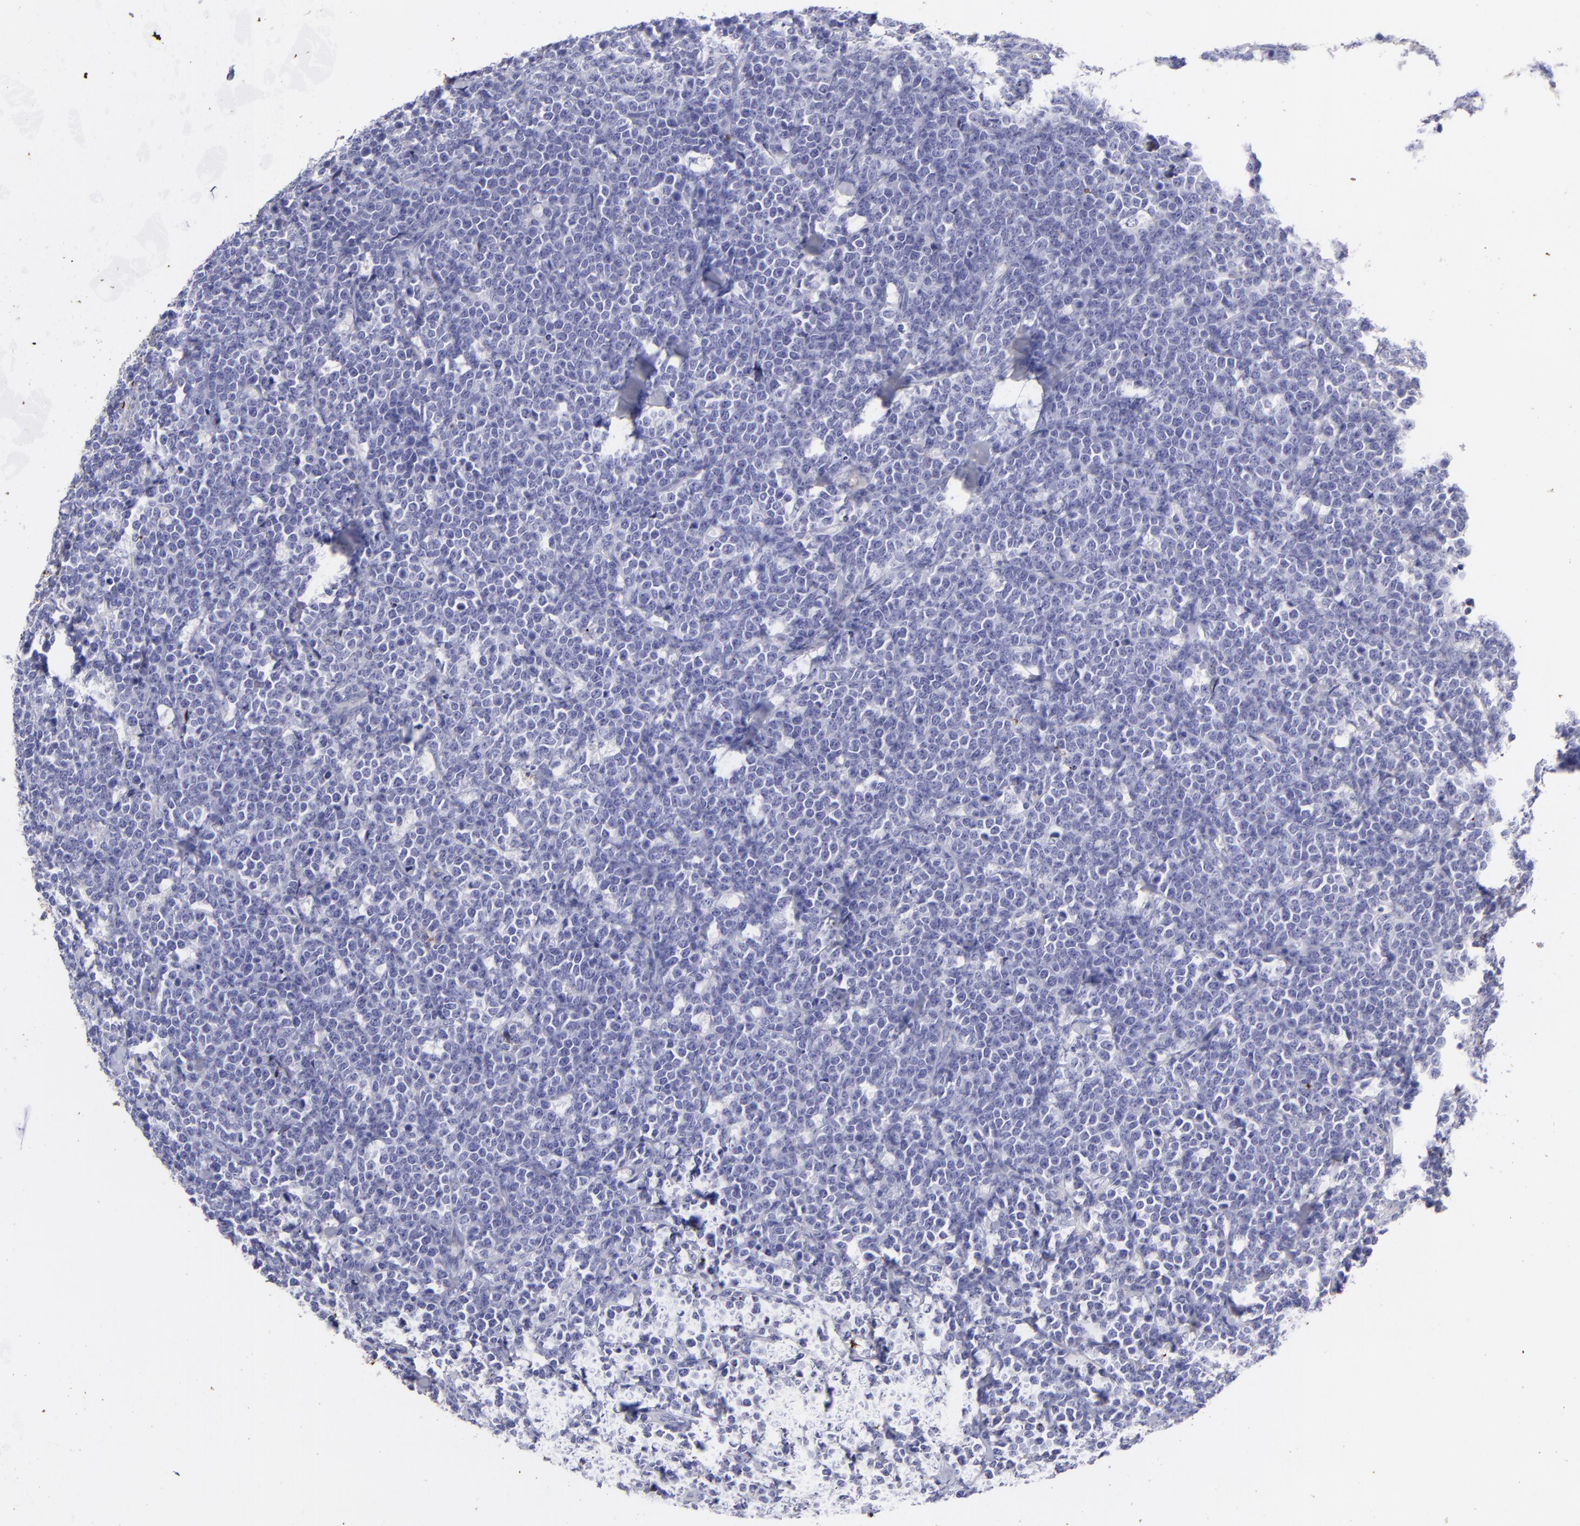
{"staining": {"intensity": "weak", "quantity": "<25%", "location": "cytoplasmic/membranous"}, "tissue": "lymphoma", "cell_type": "Tumor cells", "image_type": "cancer", "snomed": [{"axis": "morphology", "description": "Malignant lymphoma, non-Hodgkin's type, High grade"}, {"axis": "topography", "description": "Small intestine"}, {"axis": "topography", "description": "Colon"}], "caption": "Immunohistochemical staining of human malignant lymphoma, non-Hodgkin's type (high-grade) reveals no significant expression in tumor cells. (DAB IHC visualized using brightfield microscopy, high magnification).", "gene": "FGB", "patient": {"sex": "male", "age": 8}}